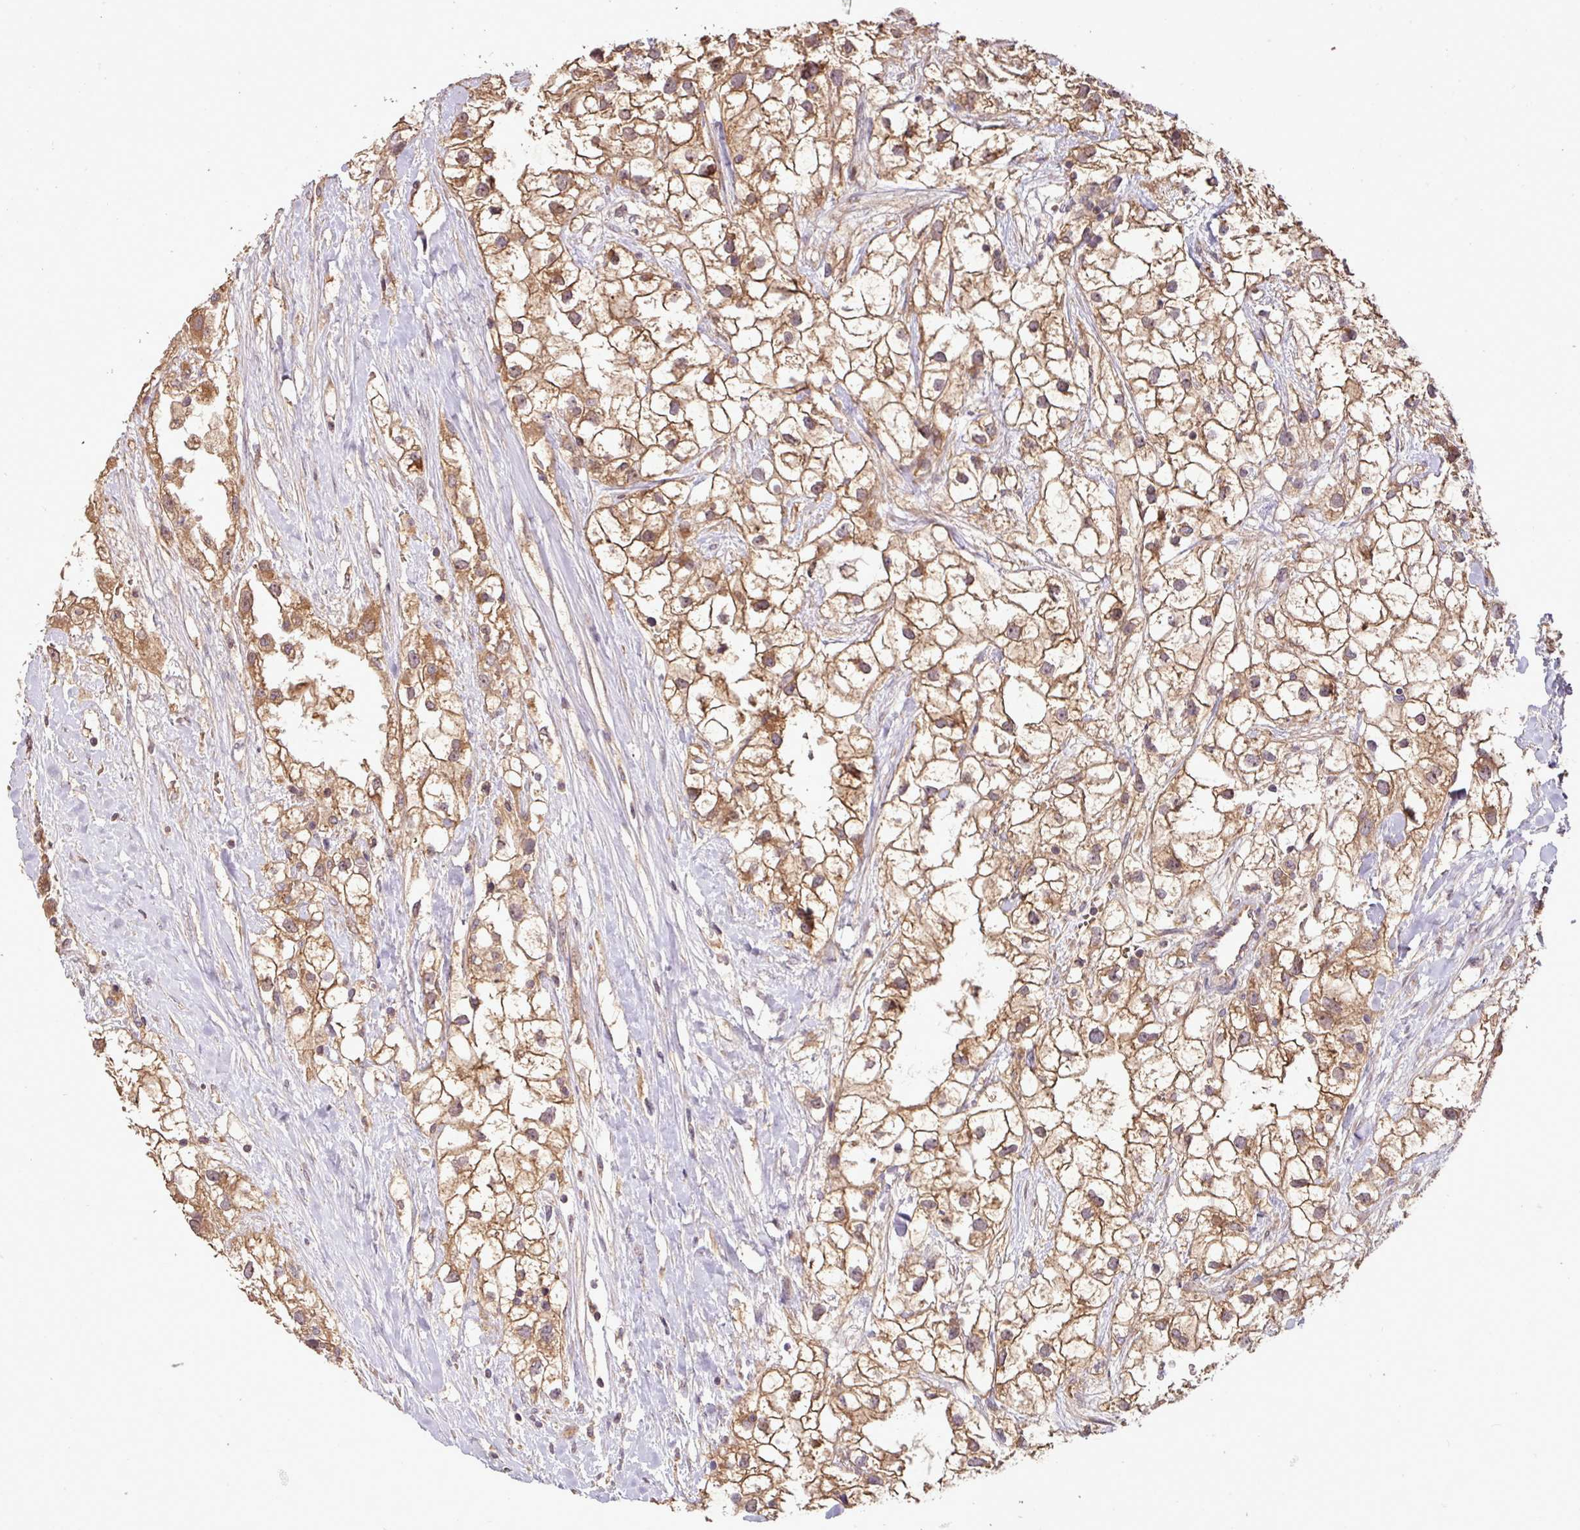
{"staining": {"intensity": "moderate", "quantity": ">75%", "location": "cytoplasmic/membranous"}, "tissue": "renal cancer", "cell_type": "Tumor cells", "image_type": "cancer", "snomed": [{"axis": "morphology", "description": "Adenocarcinoma, NOS"}, {"axis": "topography", "description": "Kidney"}], "caption": "Protein expression analysis of human renal cancer (adenocarcinoma) reveals moderate cytoplasmic/membranous expression in about >75% of tumor cells.", "gene": "YPEL3", "patient": {"sex": "male", "age": 59}}